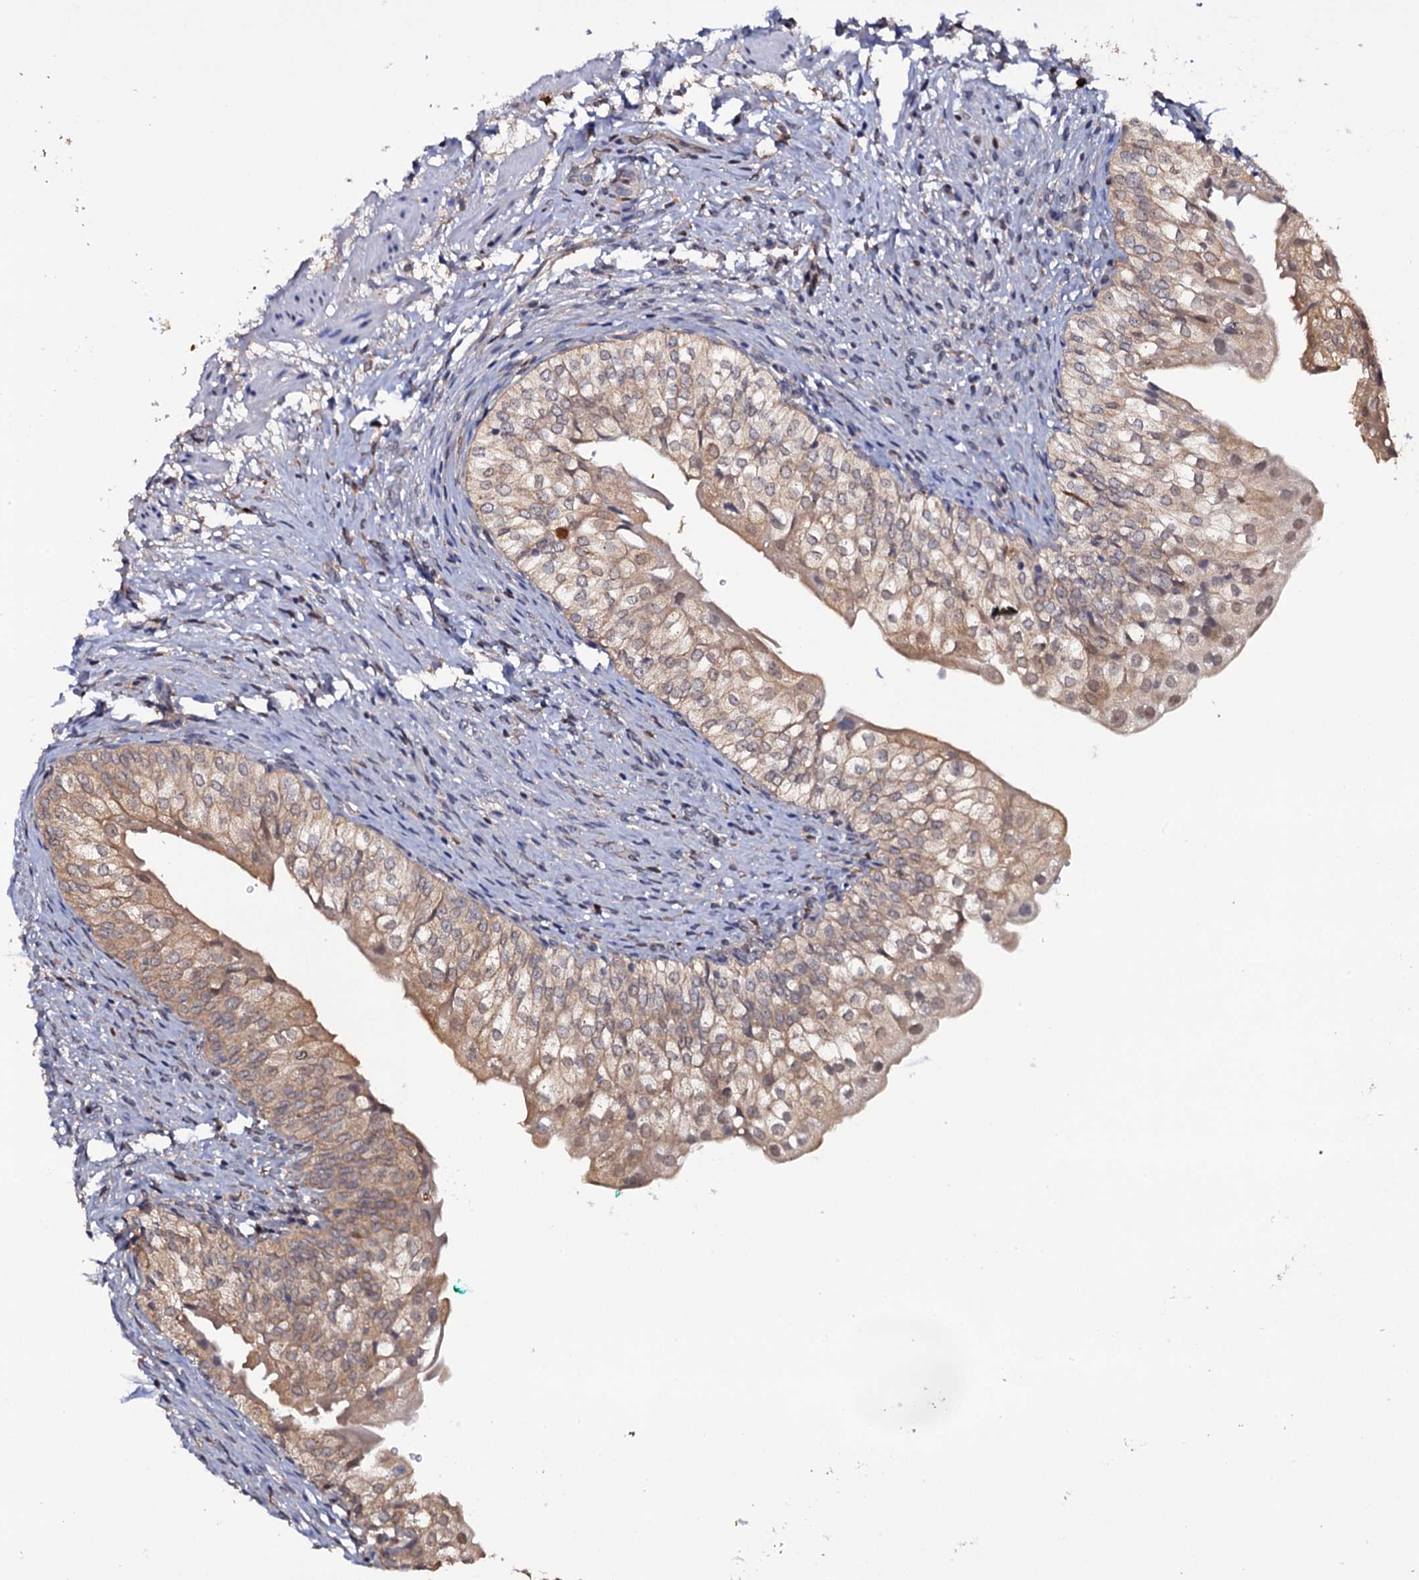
{"staining": {"intensity": "moderate", "quantity": ">75%", "location": "cytoplasmic/membranous,nuclear"}, "tissue": "urinary bladder", "cell_type": "Urothelial cells", "image_type": "normal", "snomed": [{"axis": "morphology", "description": "Normal tissue, NOS"}, {"axis": "topography", "description": "Urinary bladder"}], "caption": "Immunohistochemistry histopathology image of benign human urinary bladder stained for a protein (brown), which exhibits medium levels of moderate cytoplasmic/membranous,nuclear positivity in about >75% of urothelial cells.", "gene": "CRYL1", "patient": {"sex": "male", "age": 55}}